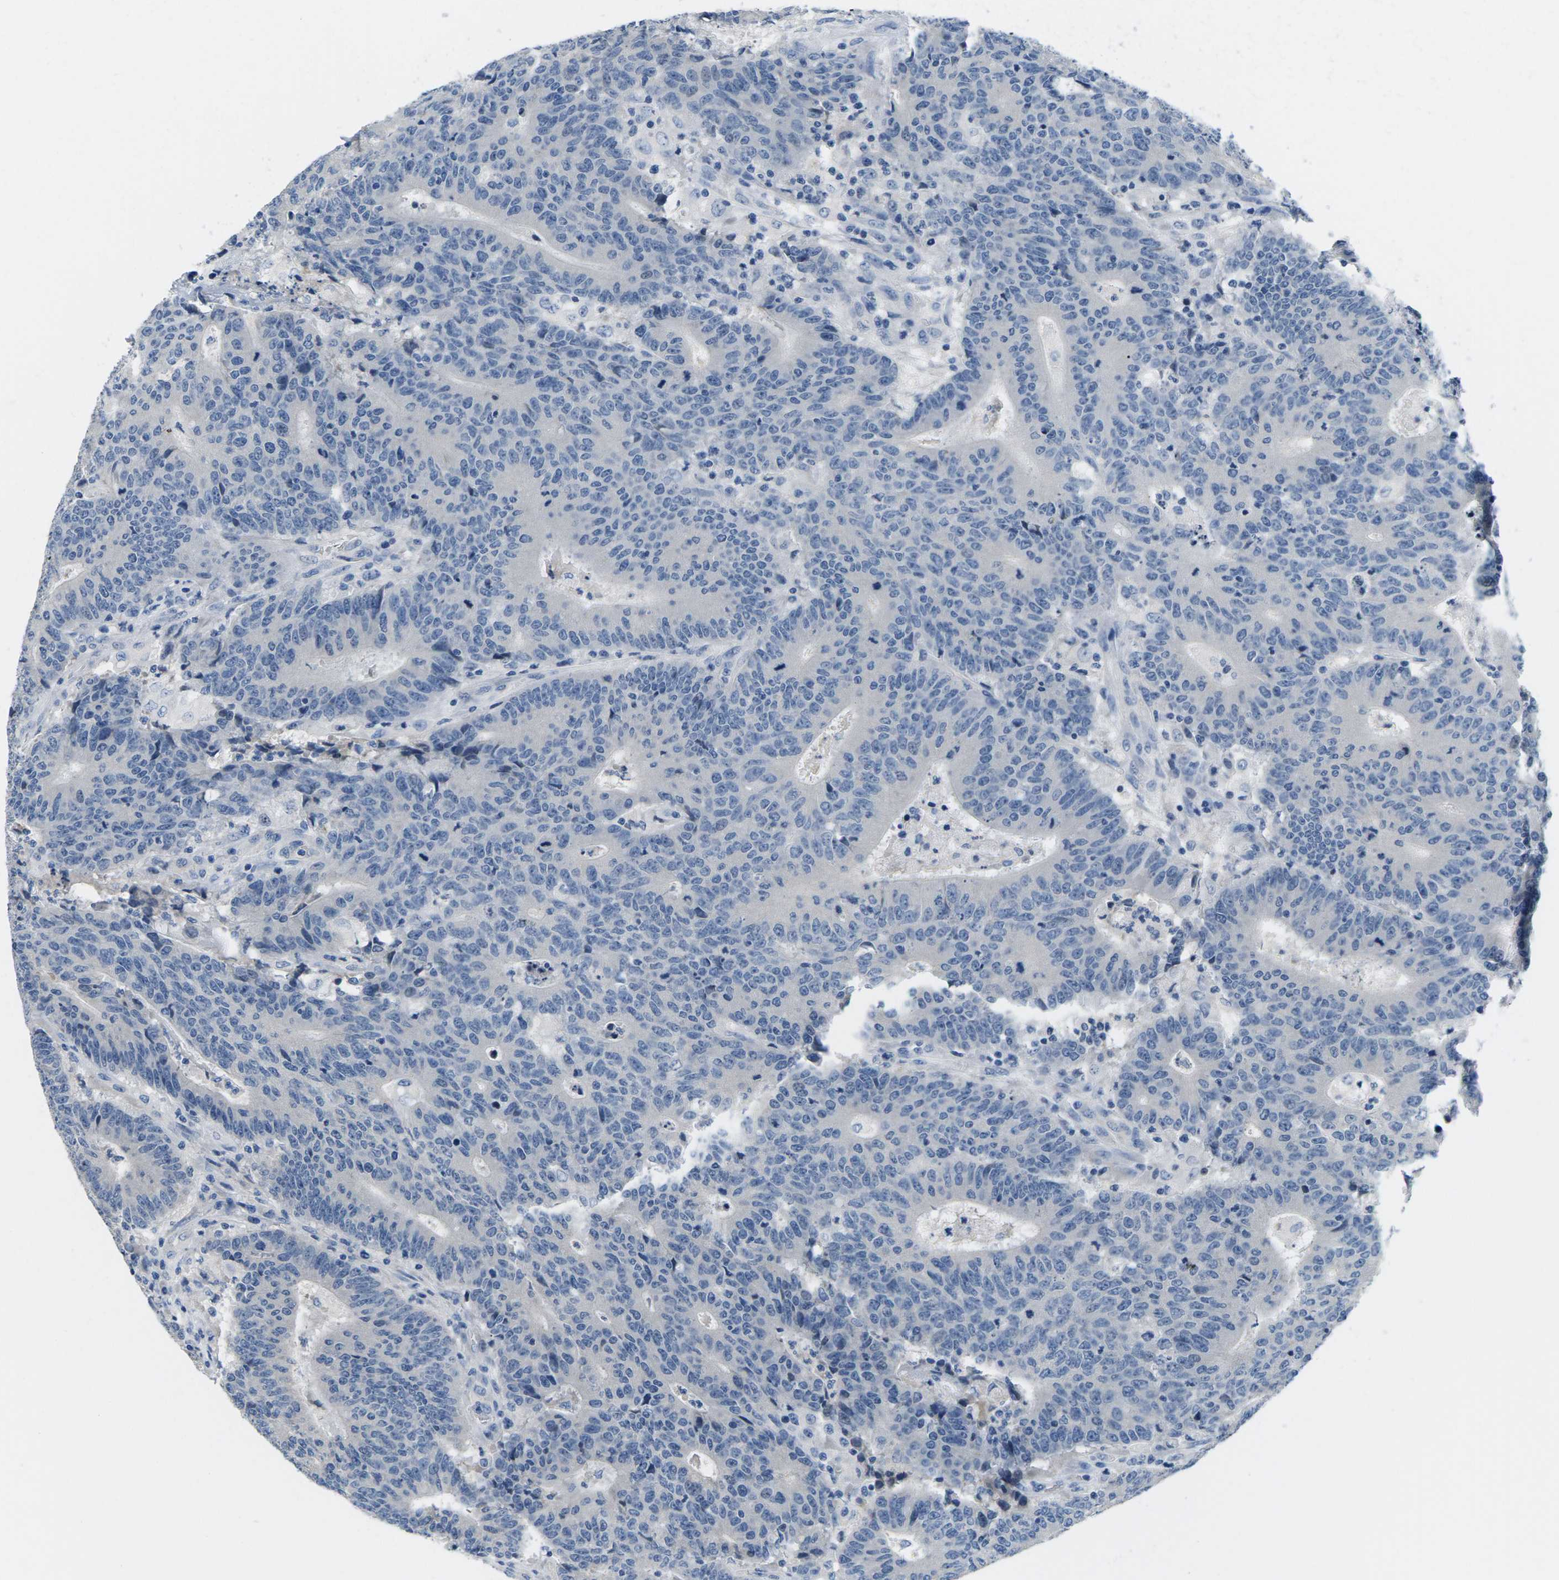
{"staining": {"intensity": "negative", "quantity": "none", "location": "none"}, "tissue": "colorectal cancer", "cell_type": "Tumor cells", "image_type": "cancer", "snomed": [{"axis": "morphology", "description": "Normal tissue, NOS"}, {"axis": "morphology", "description": "Adenocarcinoma, NOS"}, {"axis": "topography", "description": "Colon"}], "caption": "Tumor cells are negative for brown protein staining in colorectal cancer (adenocarcinoma).", "gene": "TSPAN2", "patient": {"sex": "female", "age": 75}}